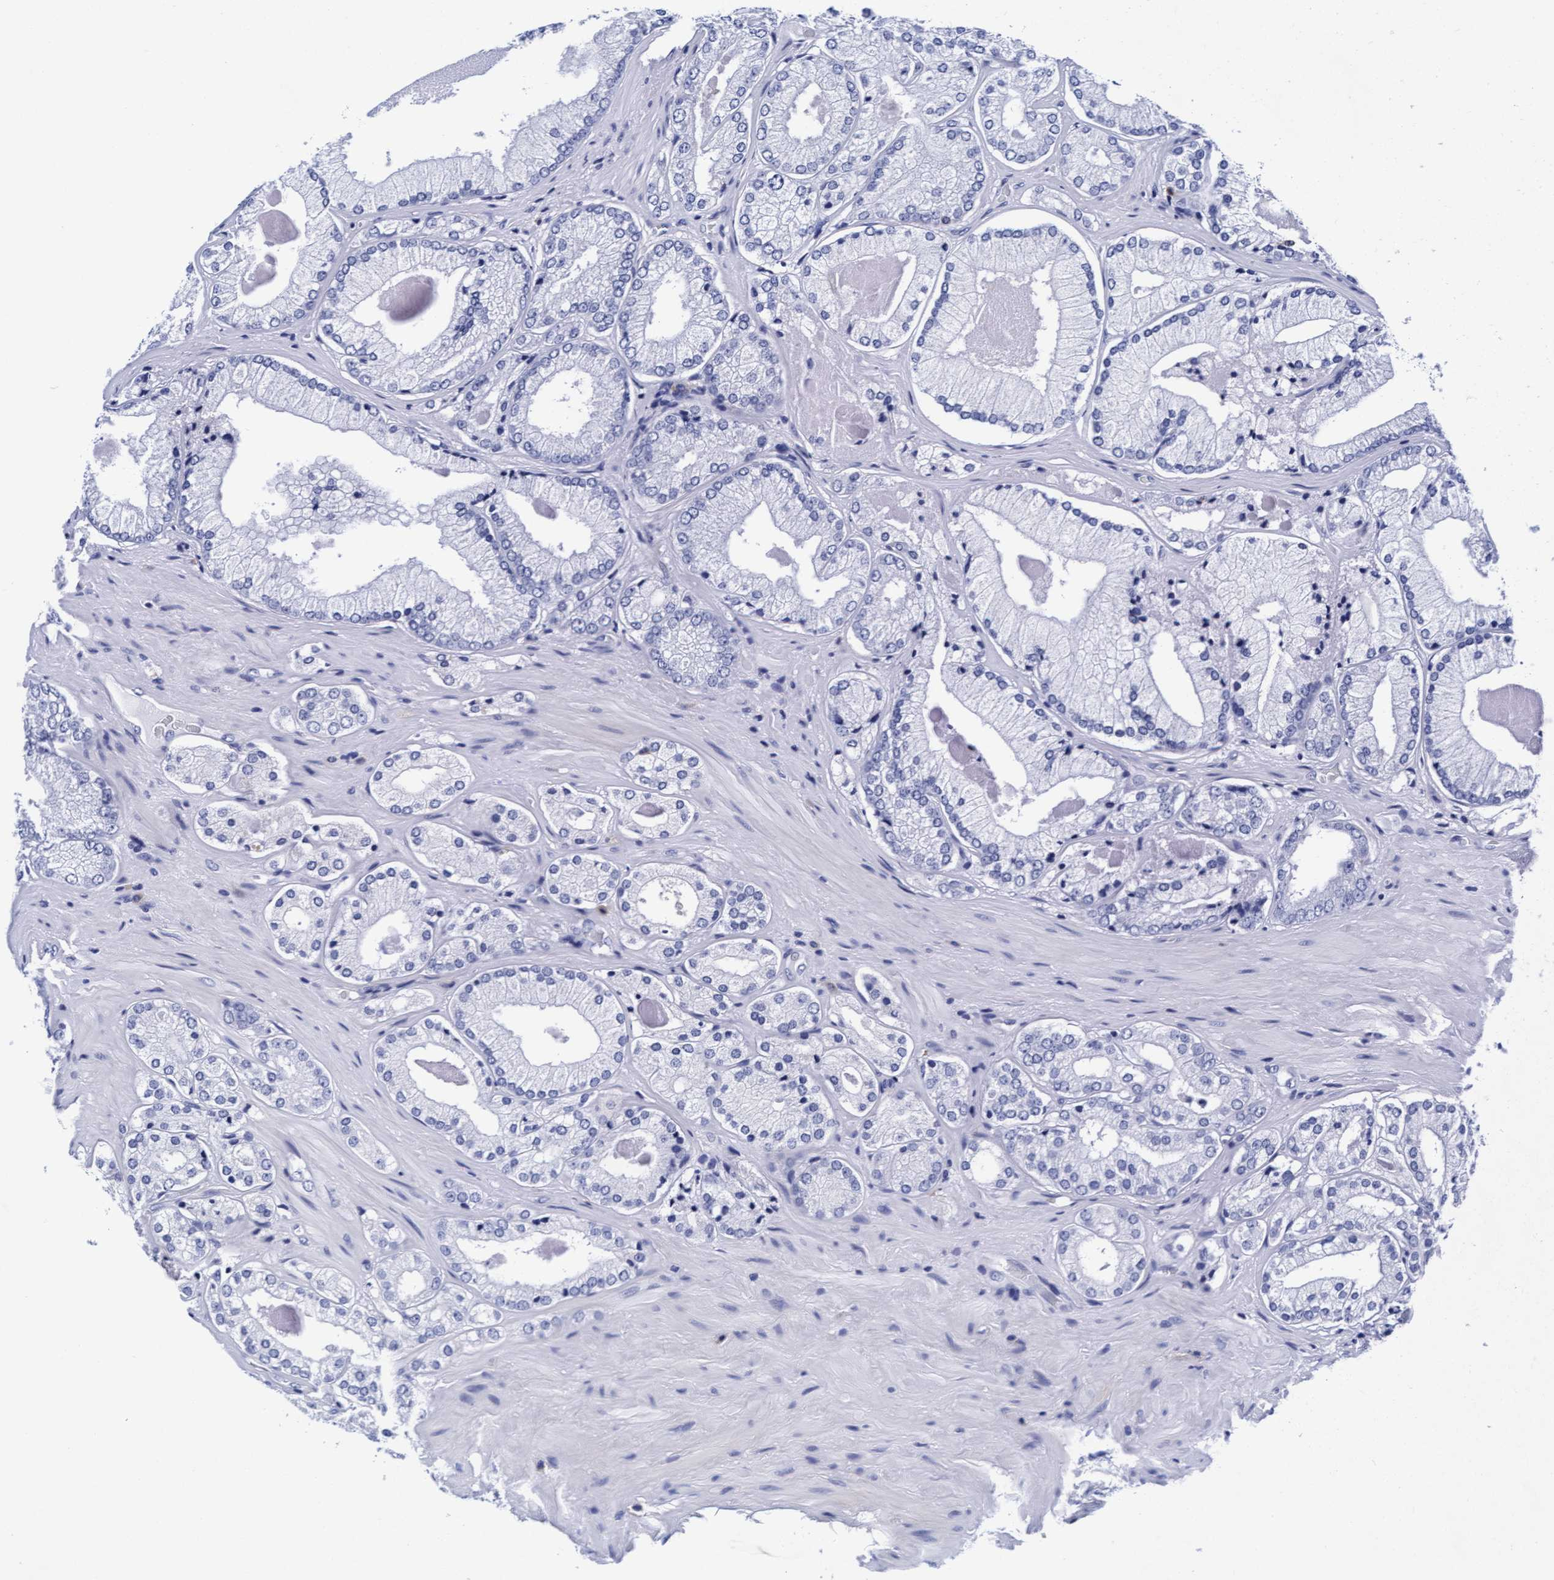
{"staining": {"intensity": "negative", "quantity": "none", "location": "none"}, "tissue": "prostate cancer", "cell_type": "Tumor cells", "image_type": "cancer", "snomed": [{"axis": "morphology", "description": "Adenocarcinoma, Low grade"}, {"axis": "topography", "description": "Prostate"}], "caption": "There is no significant expression in tumor cells of prostate cancer.", "gene": "ARSG", "patient": {"sex": "male", "age": 65}}